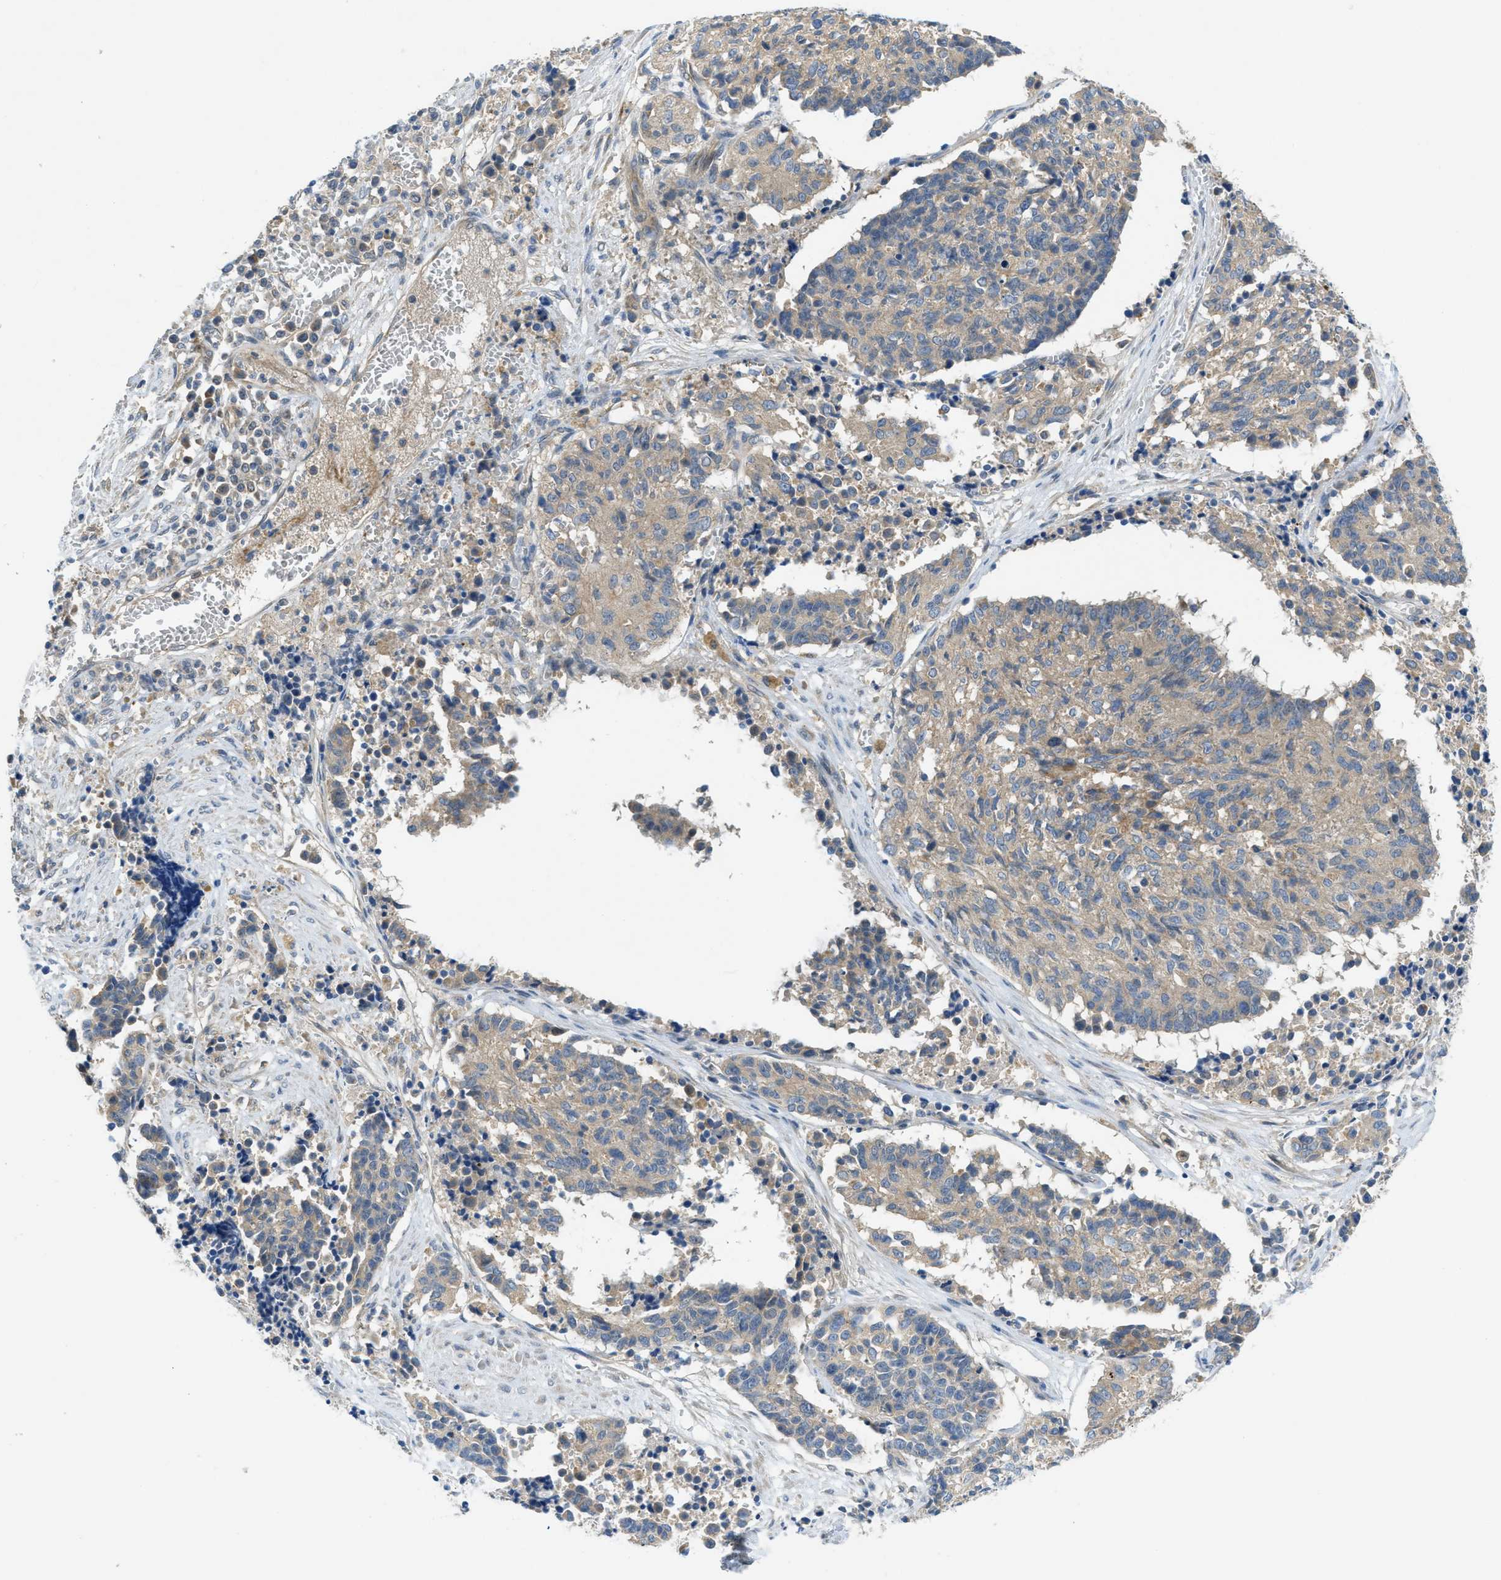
{"staining": {"intensity": "negative", "quantity": "none", "location": "none"}, "tissue": "cervical cancer", "cell_type": "Tumor cells", "image_type": "cancer", "snomed": [{"axis": "morphology", "description": "Squamous cell carcinoma, NOS"}, {"axis": "topography", "description": "Cervix"}], "caption": "Photomicrograph shows no significant protein positivity in tumor cells of squamous cell carcinoma (cervical). (Brightfield microscopy of DAB IHC at high magnification).", "gene": "RIPK2", "patient": {"sex": "female", "age": 35}}